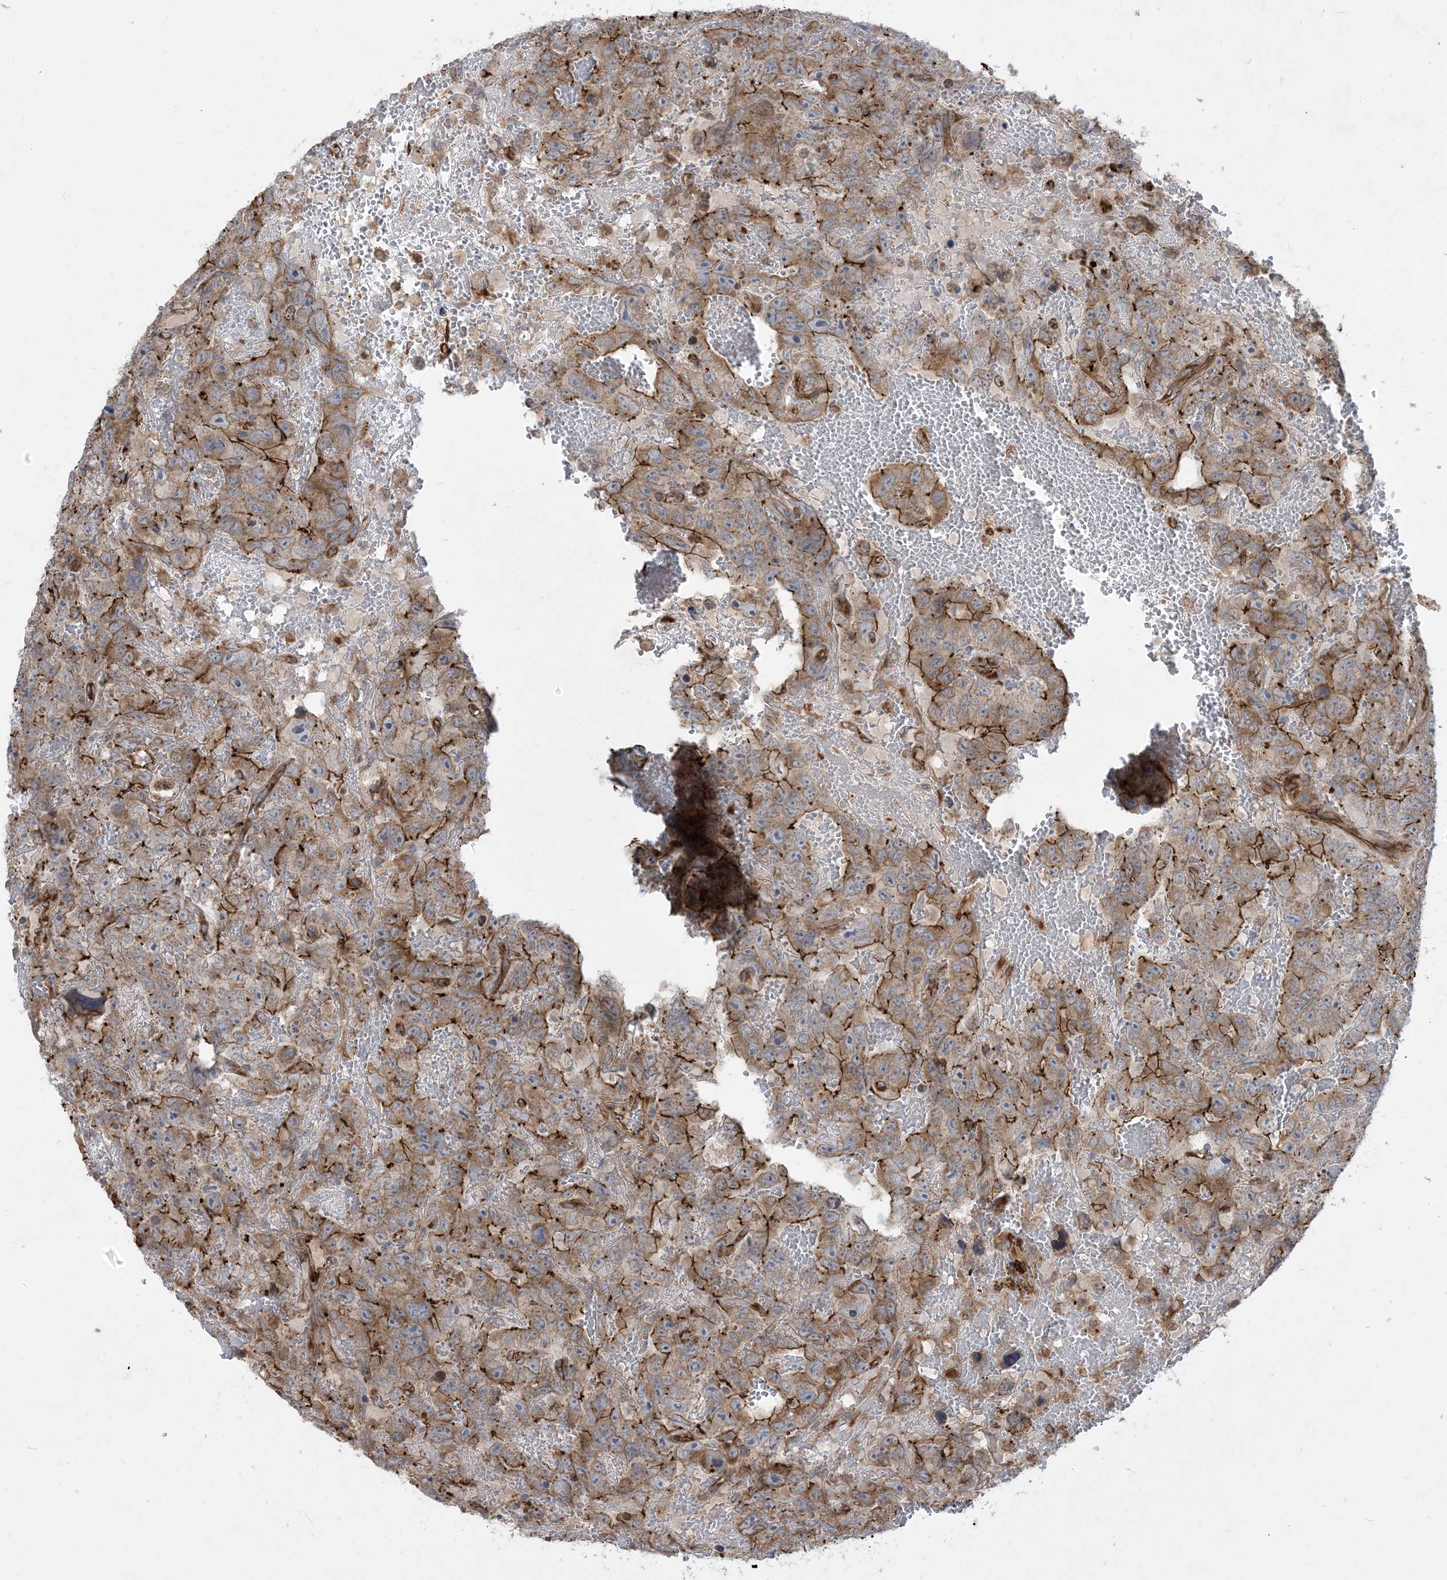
{"staining": {"intensity": "moderate", "quantity": ">75%", "location": "cytoplasmic/membranous"}, "tissue": "testis cancer", "cell_type": "Tumor cells", "image_type": "cancer", "snomed": [{"axis": "morphology", "description": "Carcinoma, Embryonal, NOS"}, {"axis": "topography", "description": "Testis"}], "caption": "Moderate cytoplasmic/membranous protein expression is seen in about >75% of tumor cells in testis cancer.", "gene": "OTOP1", "patient": {"sex": "male", "age": 45}}